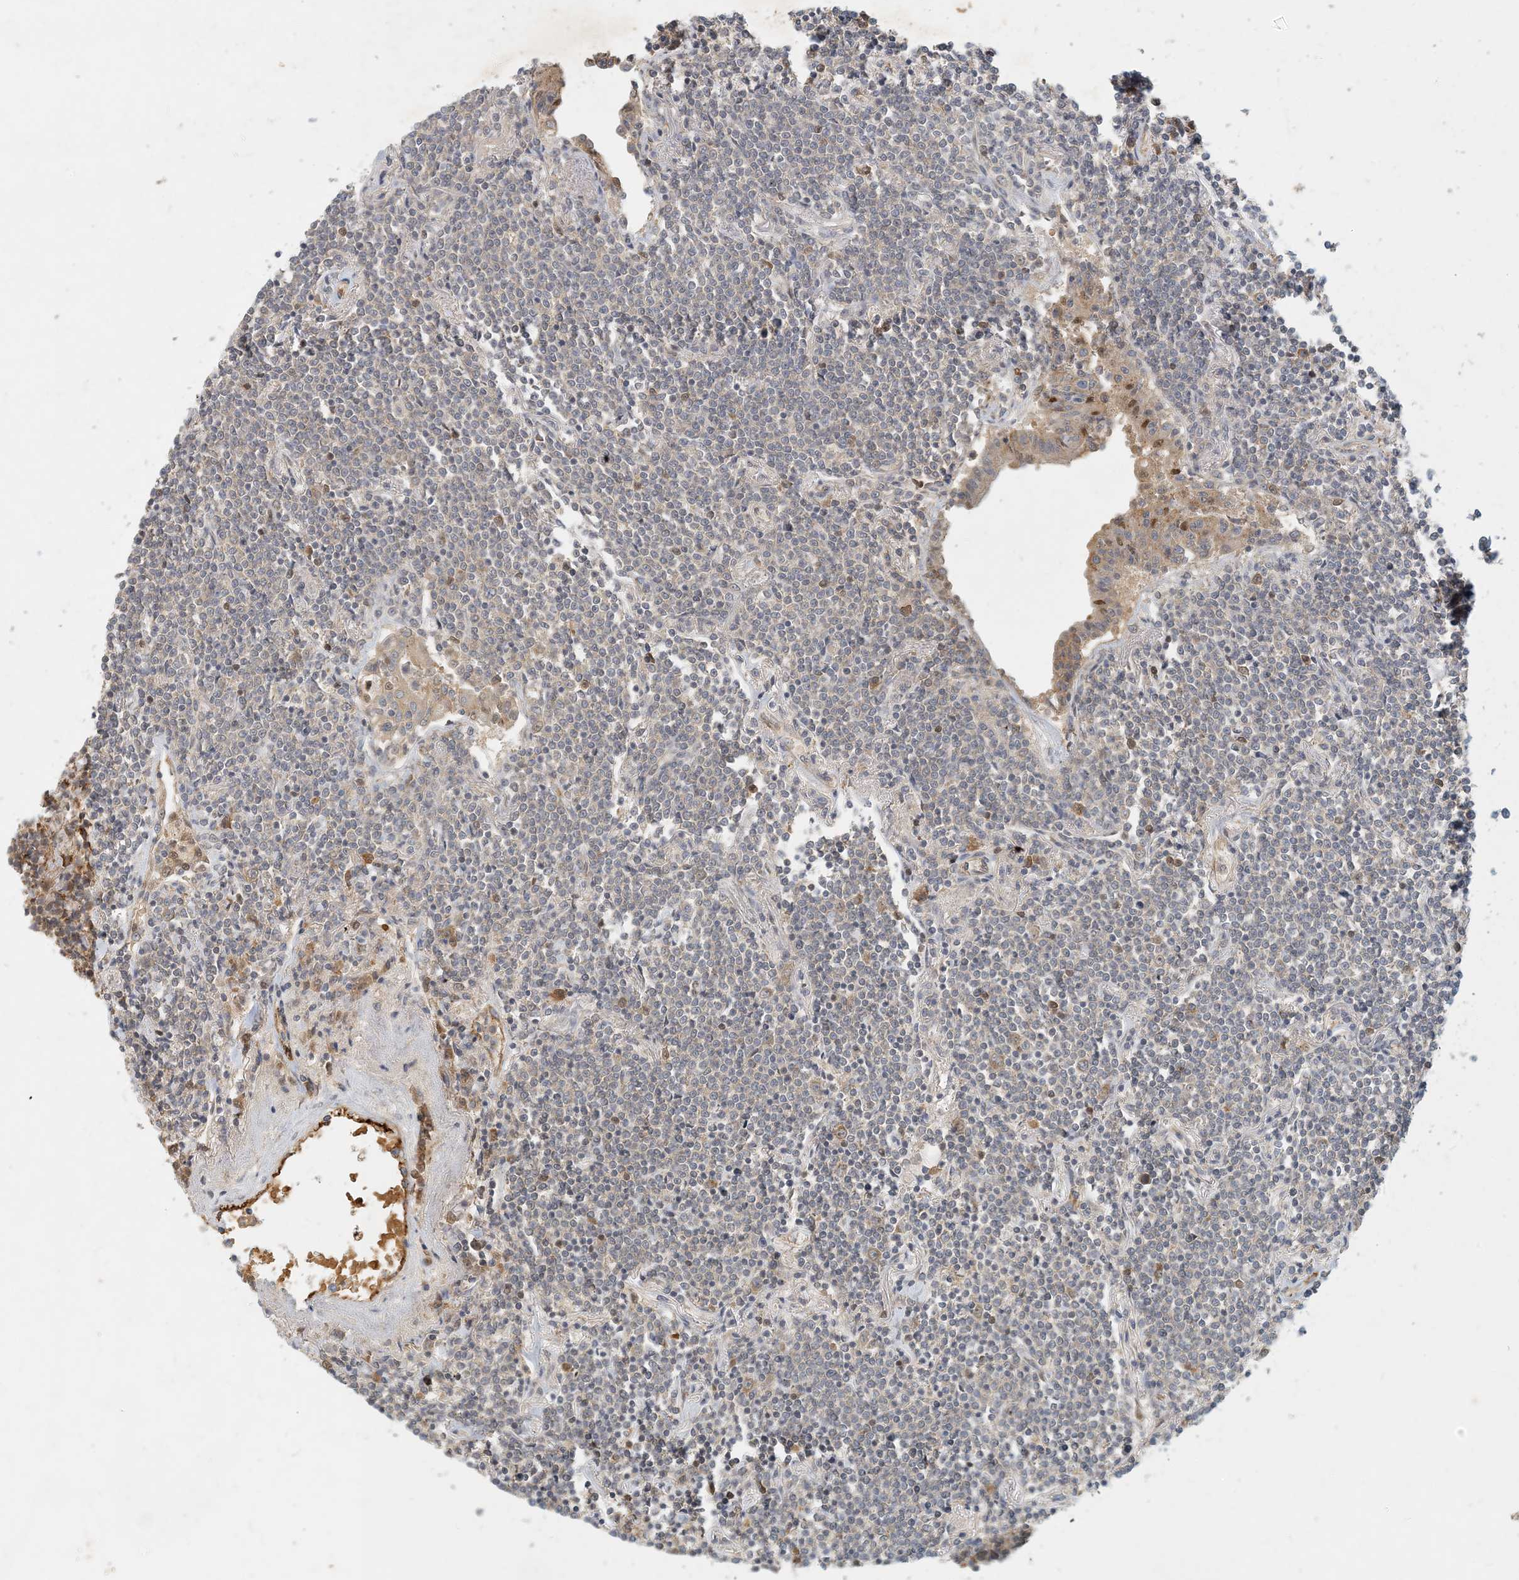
{"staining": {"intensity": "negative", "quantity": "none", "location": "none"}, "tissue": "lymphoma", "cell_type": "Tumor cells", "image_type": "cancer", "snomed": [{"axis": "morphology", "description": "Malignant lymphoma, non-Hodgkin's type, Low grade"}, {"axis": "topography", "description": "Lung"}], "caption": "The immunohistochemistry photomicrograph has no significant positivity in tumor cells of lymphoma tissue.", "gene": "ZBTB3", "patient": {"sex": "female", "age": 71}}